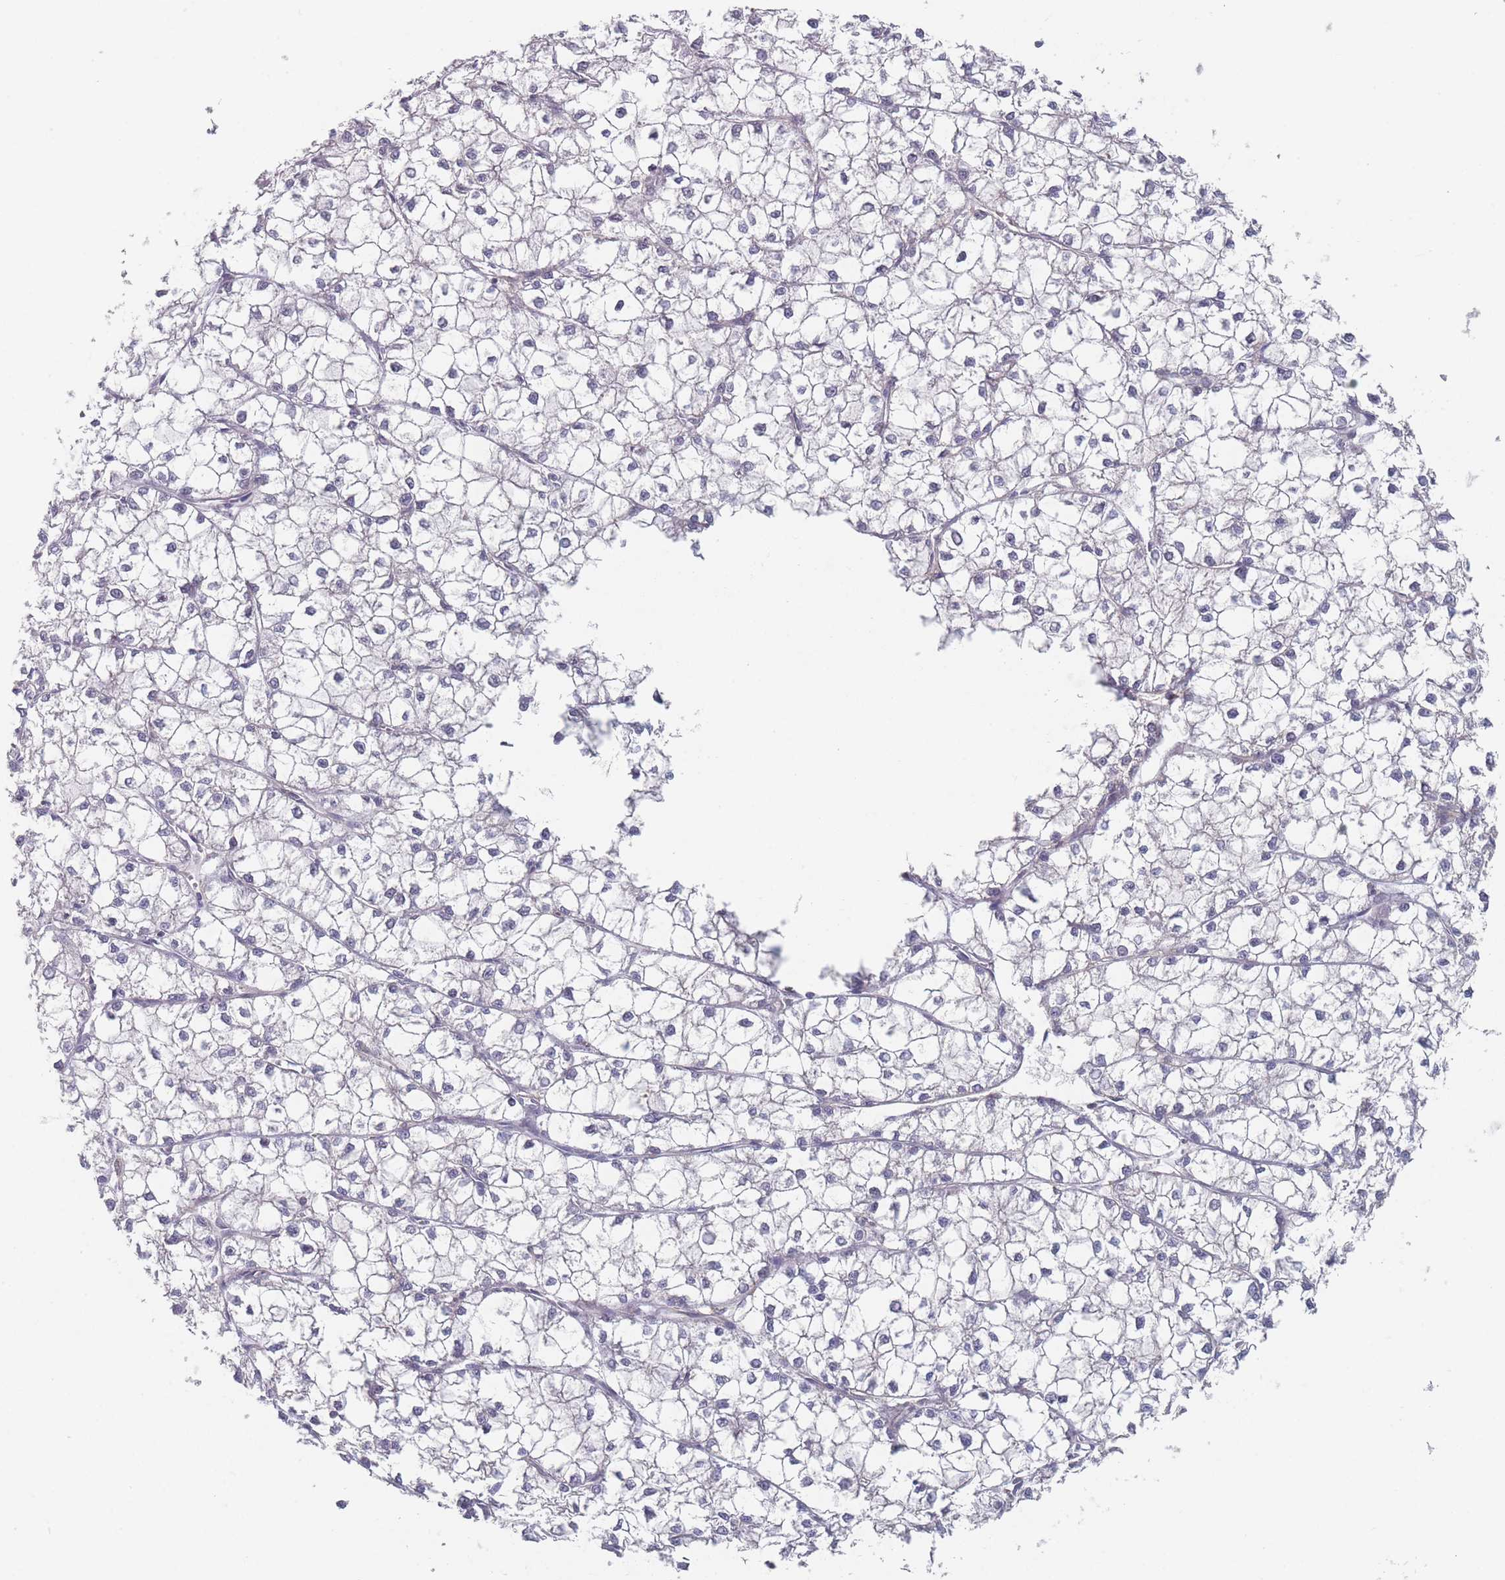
{"staining": {"intensity": "negative", "quantity": "none", "location": "none"}, "tissue": "liver cancer", "cell_type": "Tumor cells", "image_type": "cancer", "snomed": [{"axis": "morphology", "description": "Carcinoma, Hepatocellular, NOS"}, {"axis": "topography", "description": "Liver"}], "caption": "This is a image of IHC staining of liver cancer (hepatocellular carcinoma), which shows no positivity in tumor cells.", "gene": "EFCC1", "patient": {"sex": "female", "age": 43}}